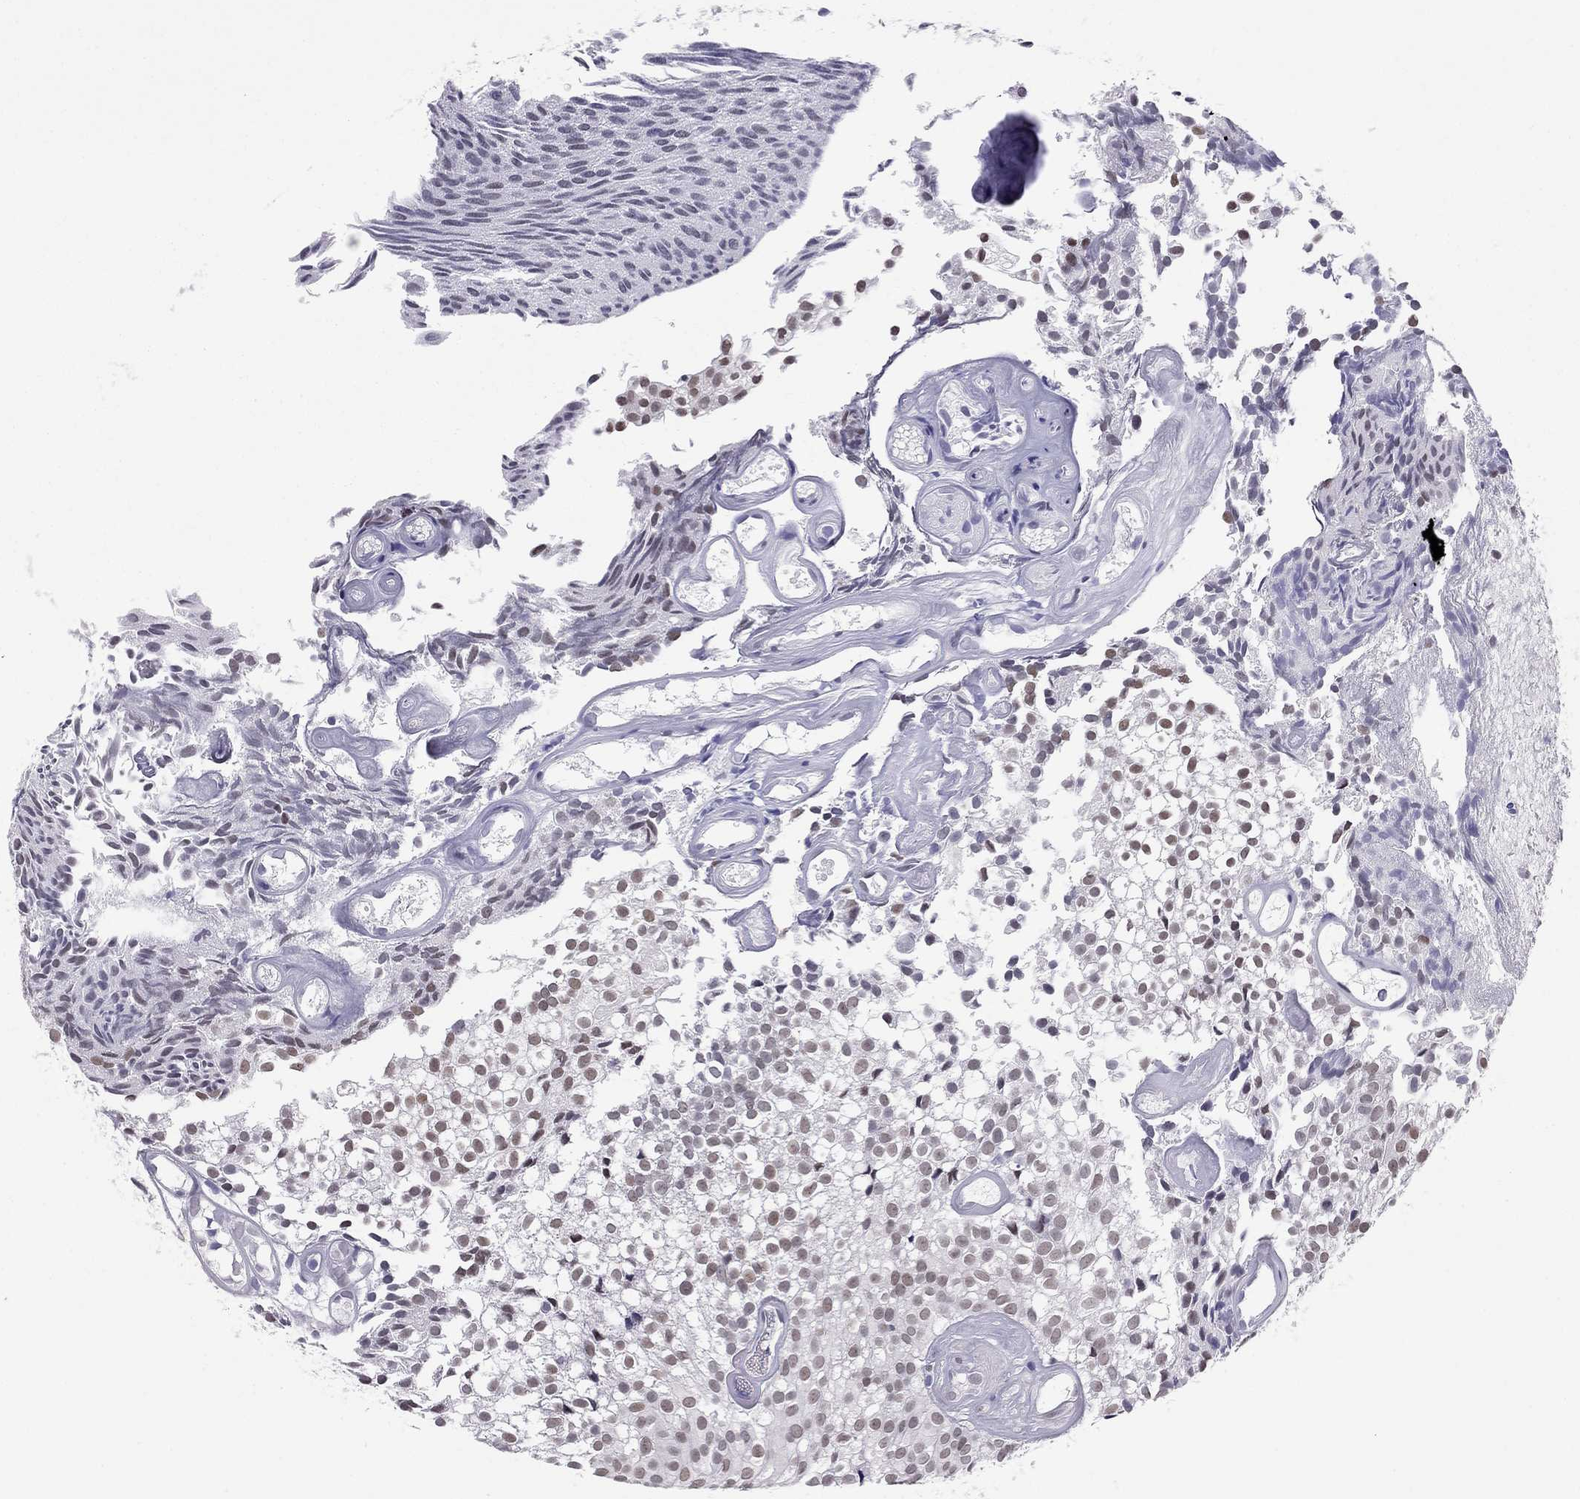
{"staining": {"intensity": "moderate", "quantity": "<25%", "location": "nuclear"}, "tissue": "urothelial cancer", "cell_type": "Tumor cells", "image_type": "cancer", "snomed": [{"axis": "morphology", "description": "Urothelial carcinoma, Low grade"}, {"axis": "topography", "description": "Urinary bladder"}], "caption": "Moderate nuclear protein staining is present in approximately <25% of tumor cells in urothelial cancer. The protein is stained brown, and the nuclei are stained in blue (DAB IHC with brightfield microscopy, high magnification).", "gene": "DOT1L", "patient": {"sex": "male", "age": 89}}